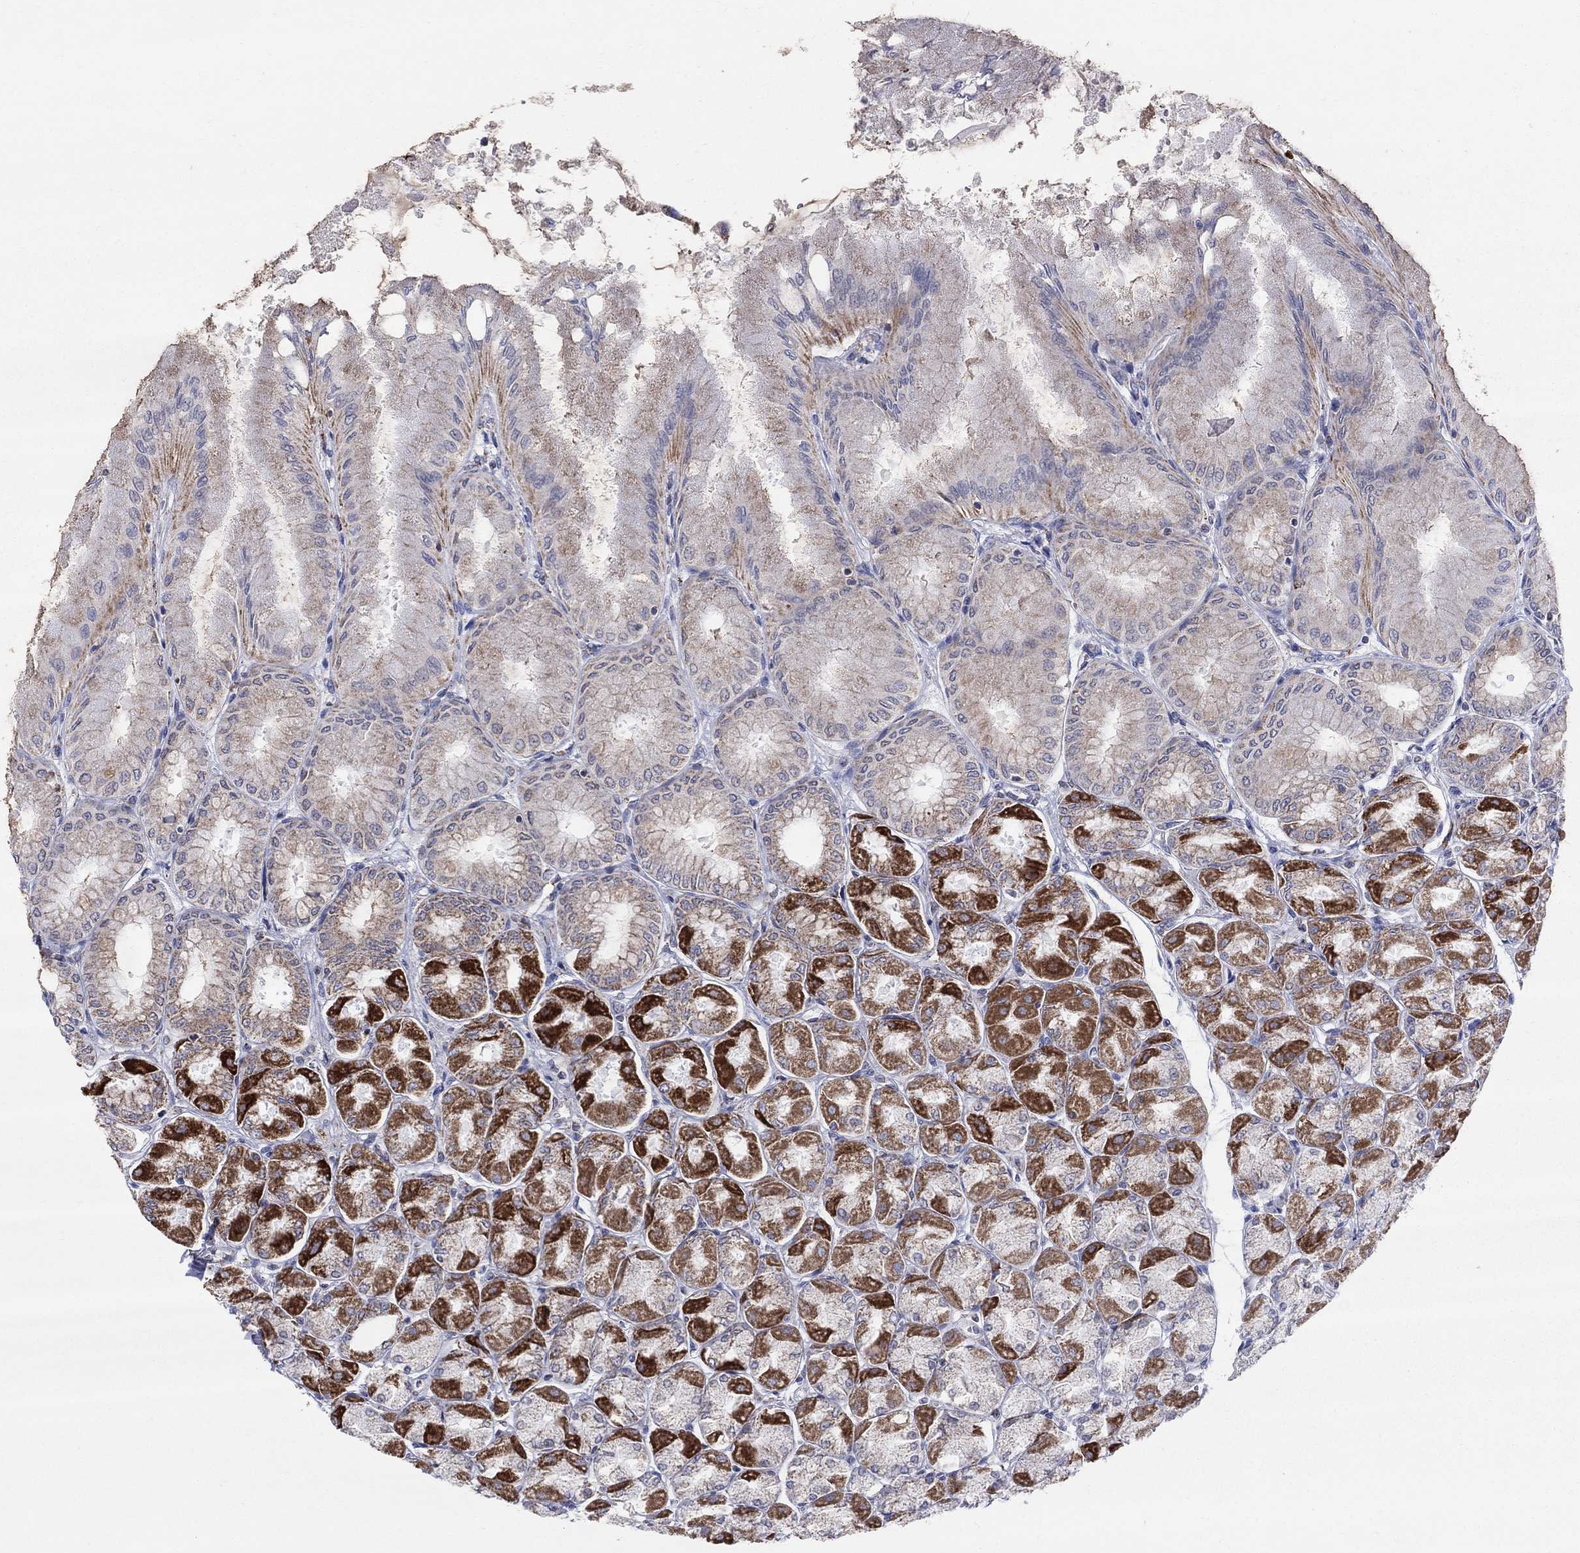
{"staining": {"intensity": "strong", "quantity": "<25%", "location": "cytoplasmic/membranous"}, "tissue": "stomach", "cell_type": "Glandular cells", "image_type": "normal", "snomed": [{"axis": "morphology", "description": "Normal tissue, NOS"}, {"axis": "topography", "description": "Stomach, upper"}], "caption": "Immunohistochemical staining of benign stomach reveals strong cytoplasmic/membranous protein staining in approximately <25% of glandular cells. (Brightfield microscopy of DAB IHC at high magnification).", "gene": "KISS1R", "patient": {"sex": "male", "age": 60}}